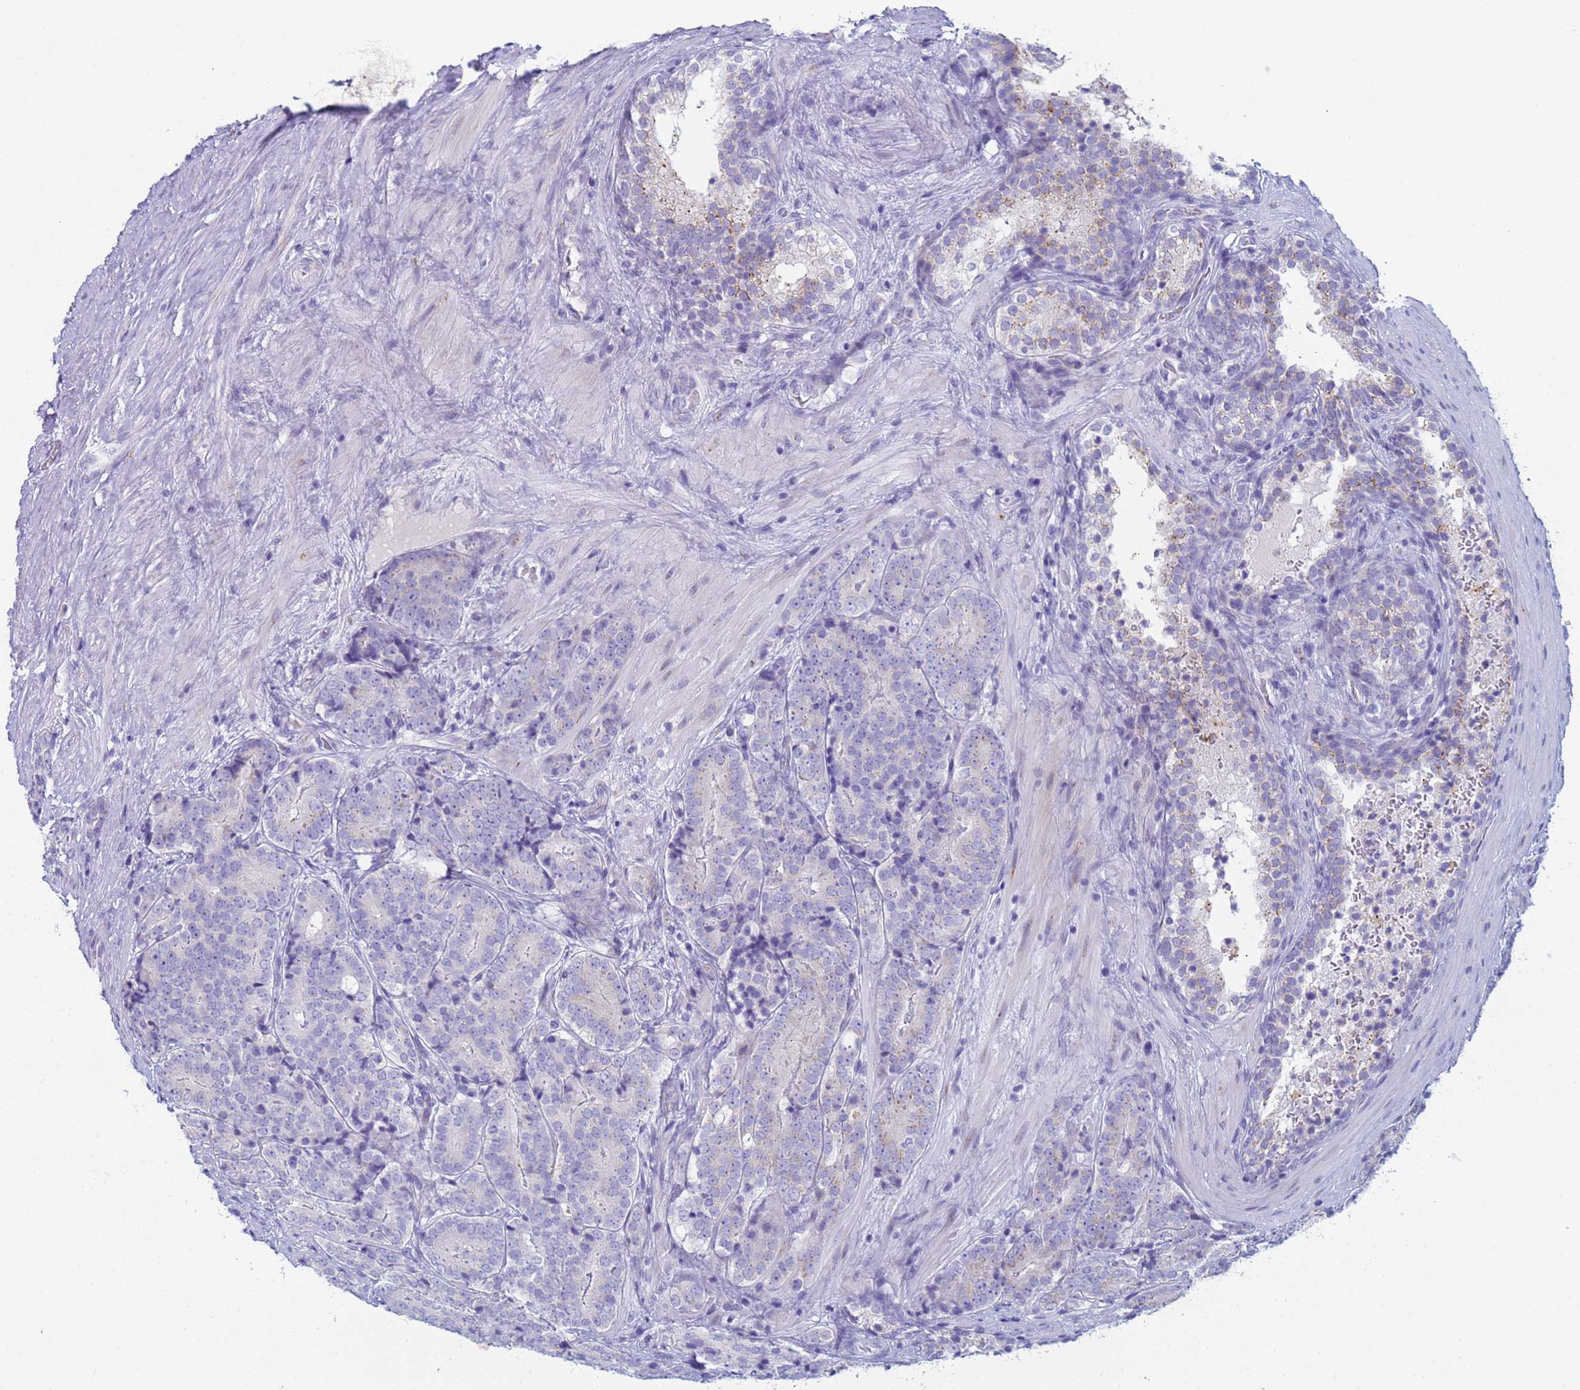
{"staining": {"intensity": "negative", "quantity": "none", "location": "none"}, "tissue": "prostate cancer", "cell_type": "Tumor cells", "image_type": "cancer", "snomed": [{"axis": "morphology", "description": "Adenocarcinoma, High grade"}, {"axis": "topography", "description": "Prostate"}], "caption": "An IHC image of prostate cancer (high-grade adenocarcinoma) is shown. There is no staining in tumor cells of prostate cancer (high-grade adenocarcinoma).", "gene": "CR1", "patient": {"sex": "male", "age": 56}}